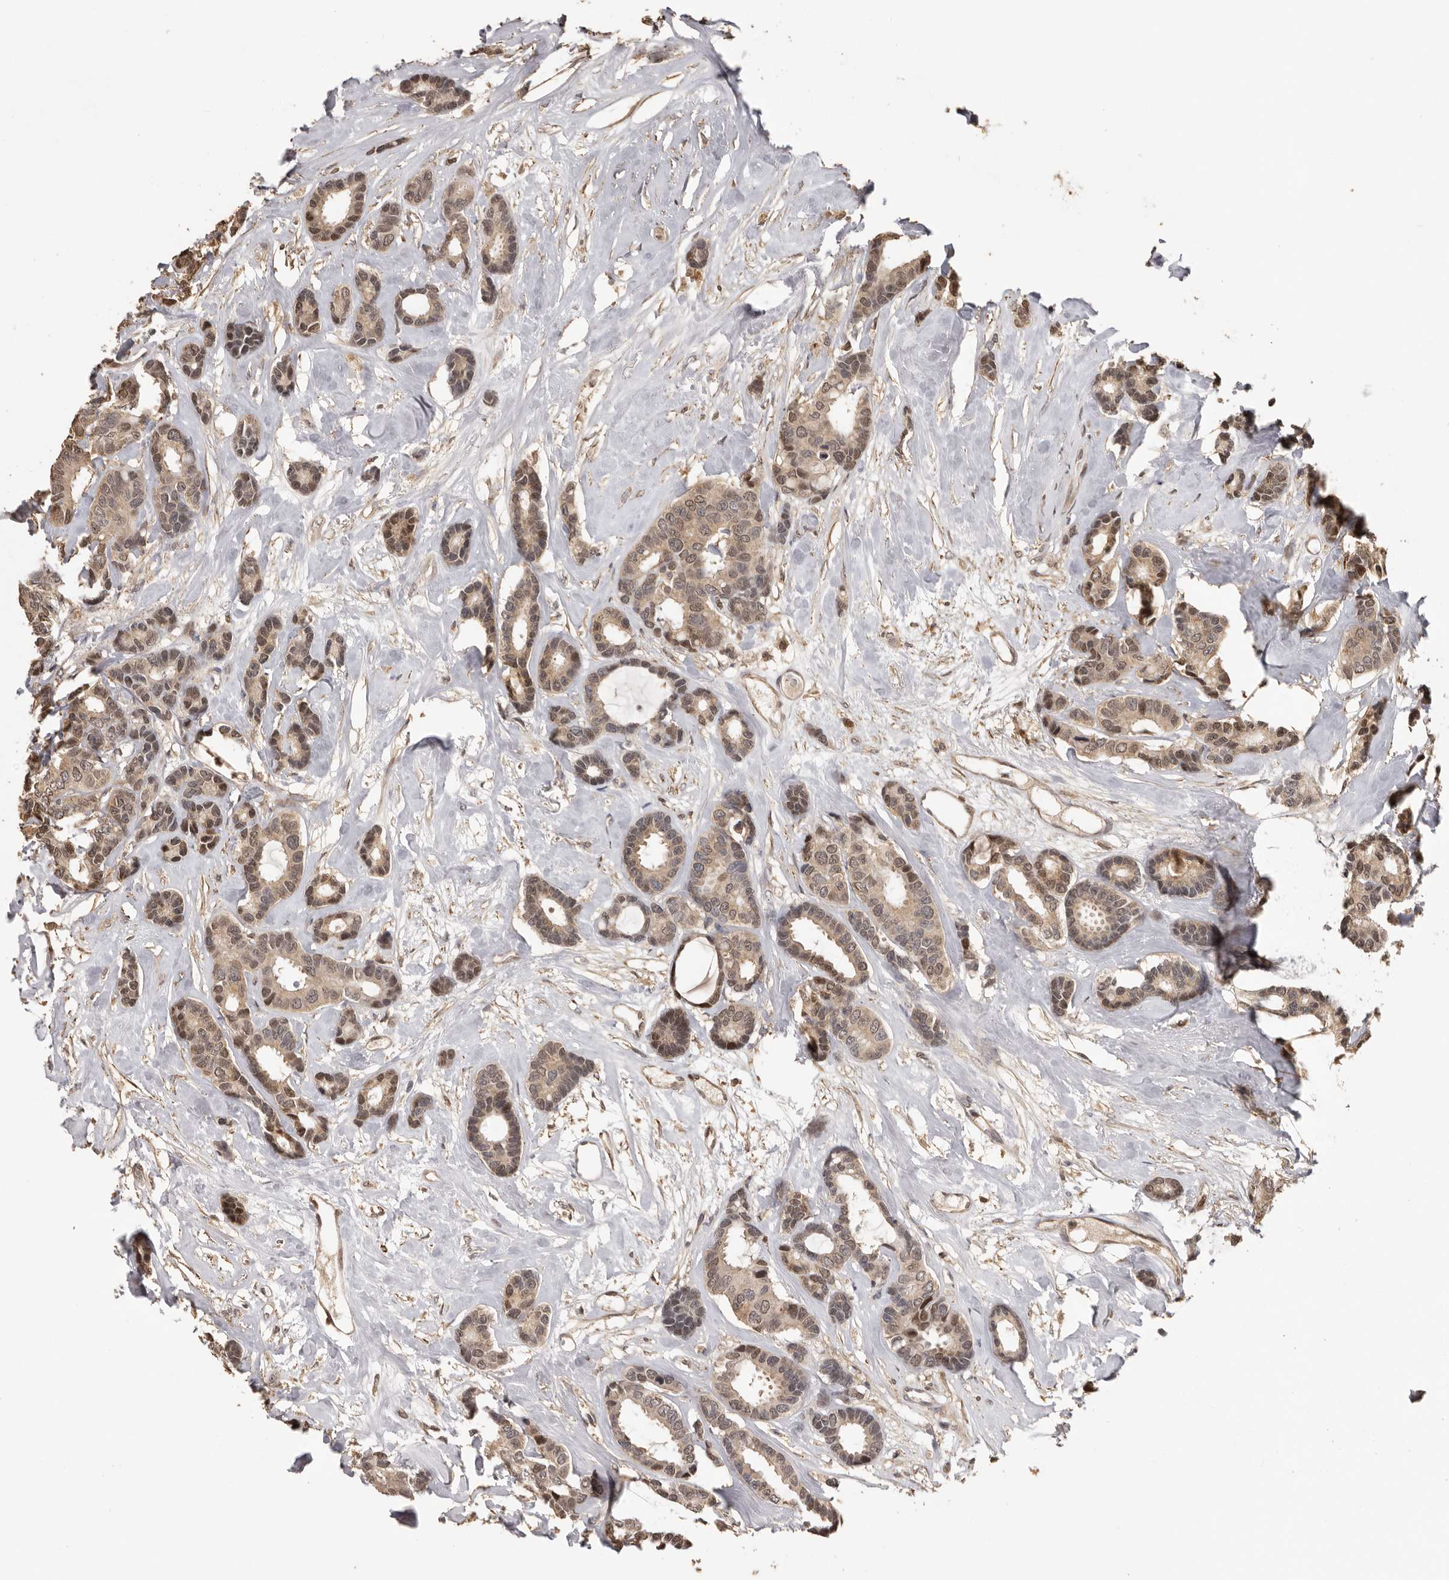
{"staining": {"intensity": "moderate", "quantity": ">75%", "location": "cytoplasmic/membranous,nuclear"}, "tissue": "breast cancer", "cell_type": "Tumor cells", "image_type": "cancer", "snomed": [{"axis": "morphology", "description": "Duct carcinoma"}, {"axis": "topography", "description": "Breast"}], "caption": "Immunohistochemical staining of human breast invasive ductal carcinoma reveals medium levels of moderate cytoplasmic/membranous and nuclear protein expression in about >75% of tumor cells.", "gene": "KIF2B", "patient": {"sex": "female", "age": 87}}